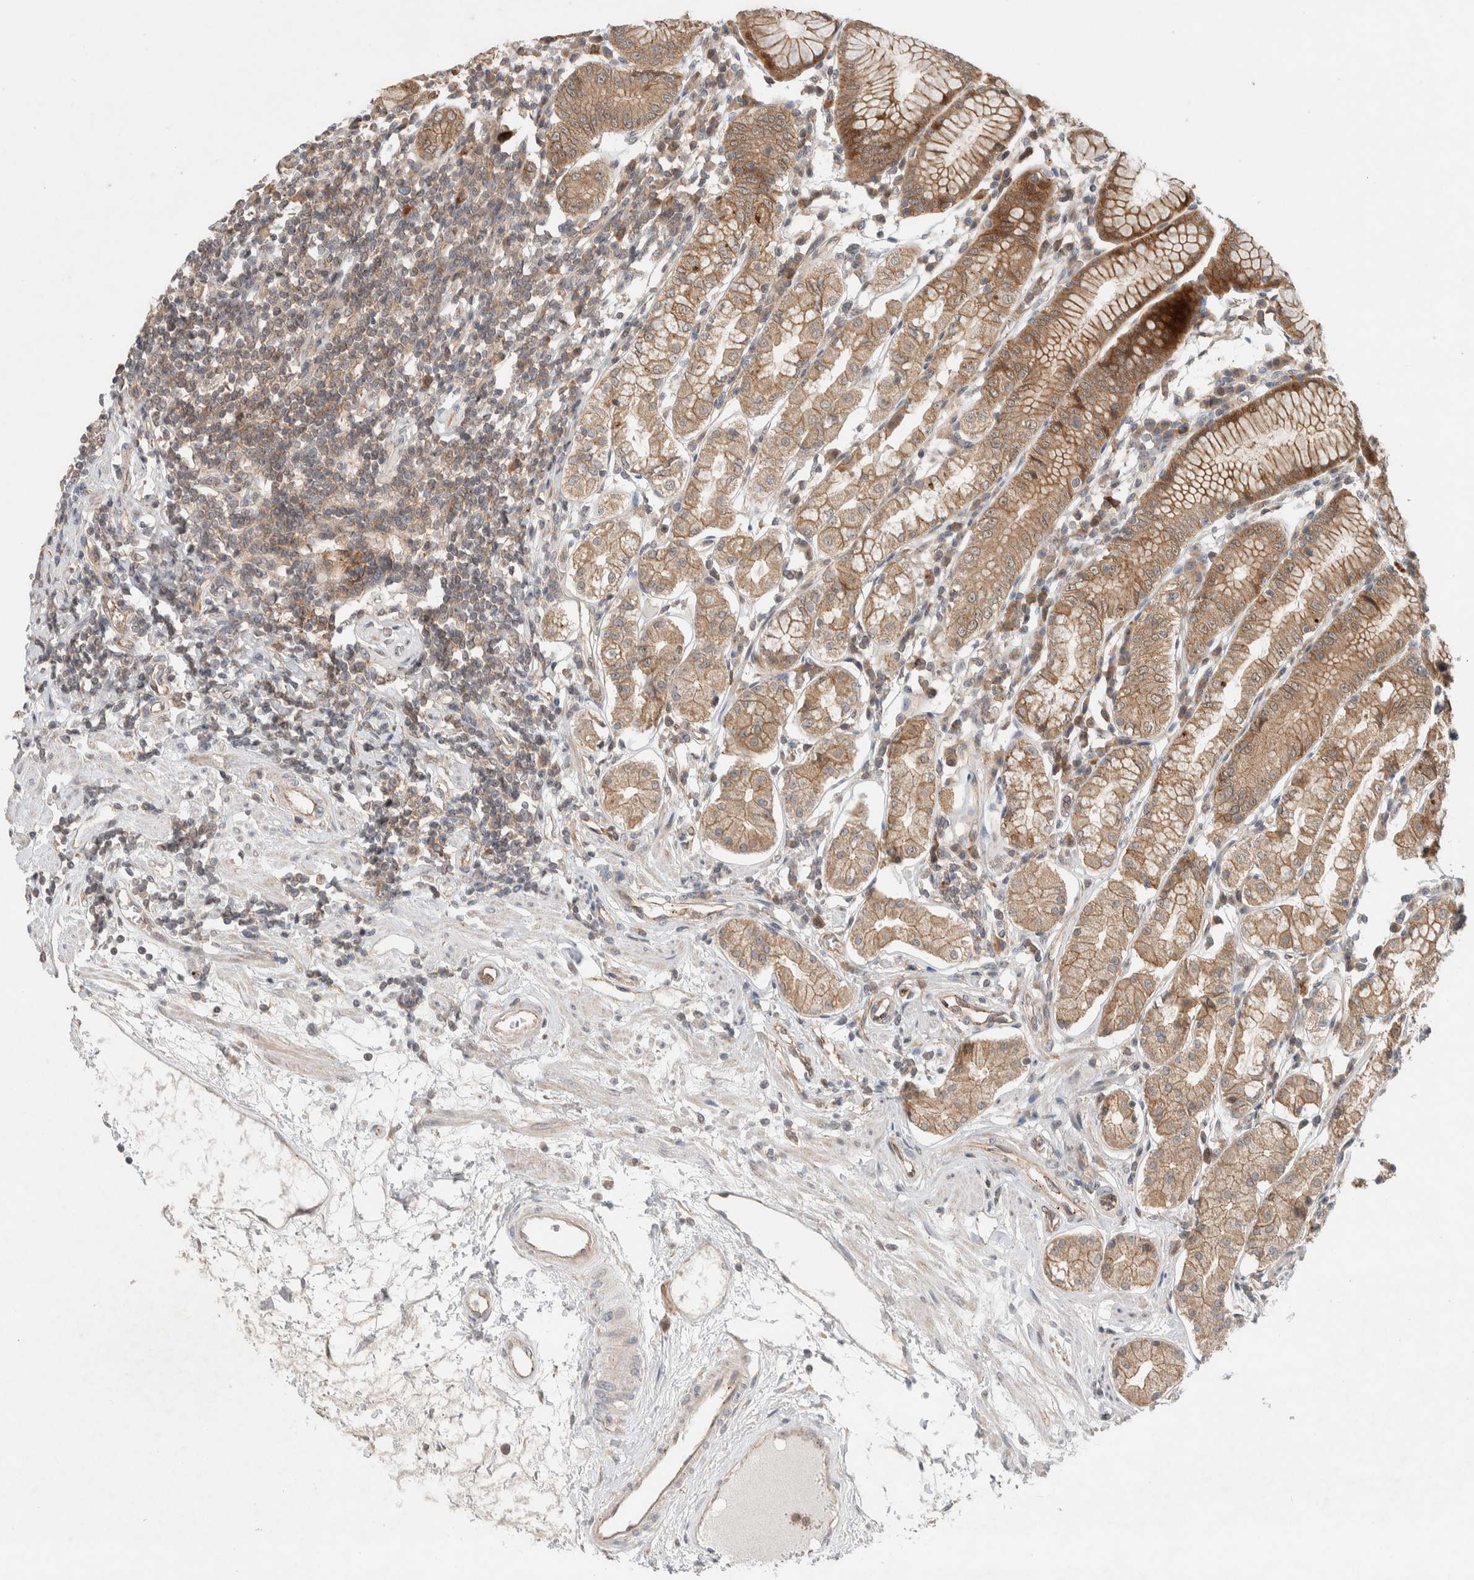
{"staining": {"intensity": "moderate", "quantity": ">75%", "location": "cytoplasmic/membranous"}, "tissue": "stomach", "cell_type": "Glandular cells", "image_type": "normal", "snomed": [{"axis": "morphology", "description": "Normal tissue, NOS"}, {"axis": "topography", "description": "Stomach"}, {"axis": "topography", "description": "Stomach, lower"}], "caption": "Immunohistochemistry photomicrograph of normal stomach: human stomach stained using IHC exhibits medium levels of moderate protein expression localized specifically in the cytoplasmic/membranous of glandular cells, appearing as a cytoplasmic/membranous brown color.", "gene": "DEPTOR", "patient": {"sex": "female", "age": 56}}